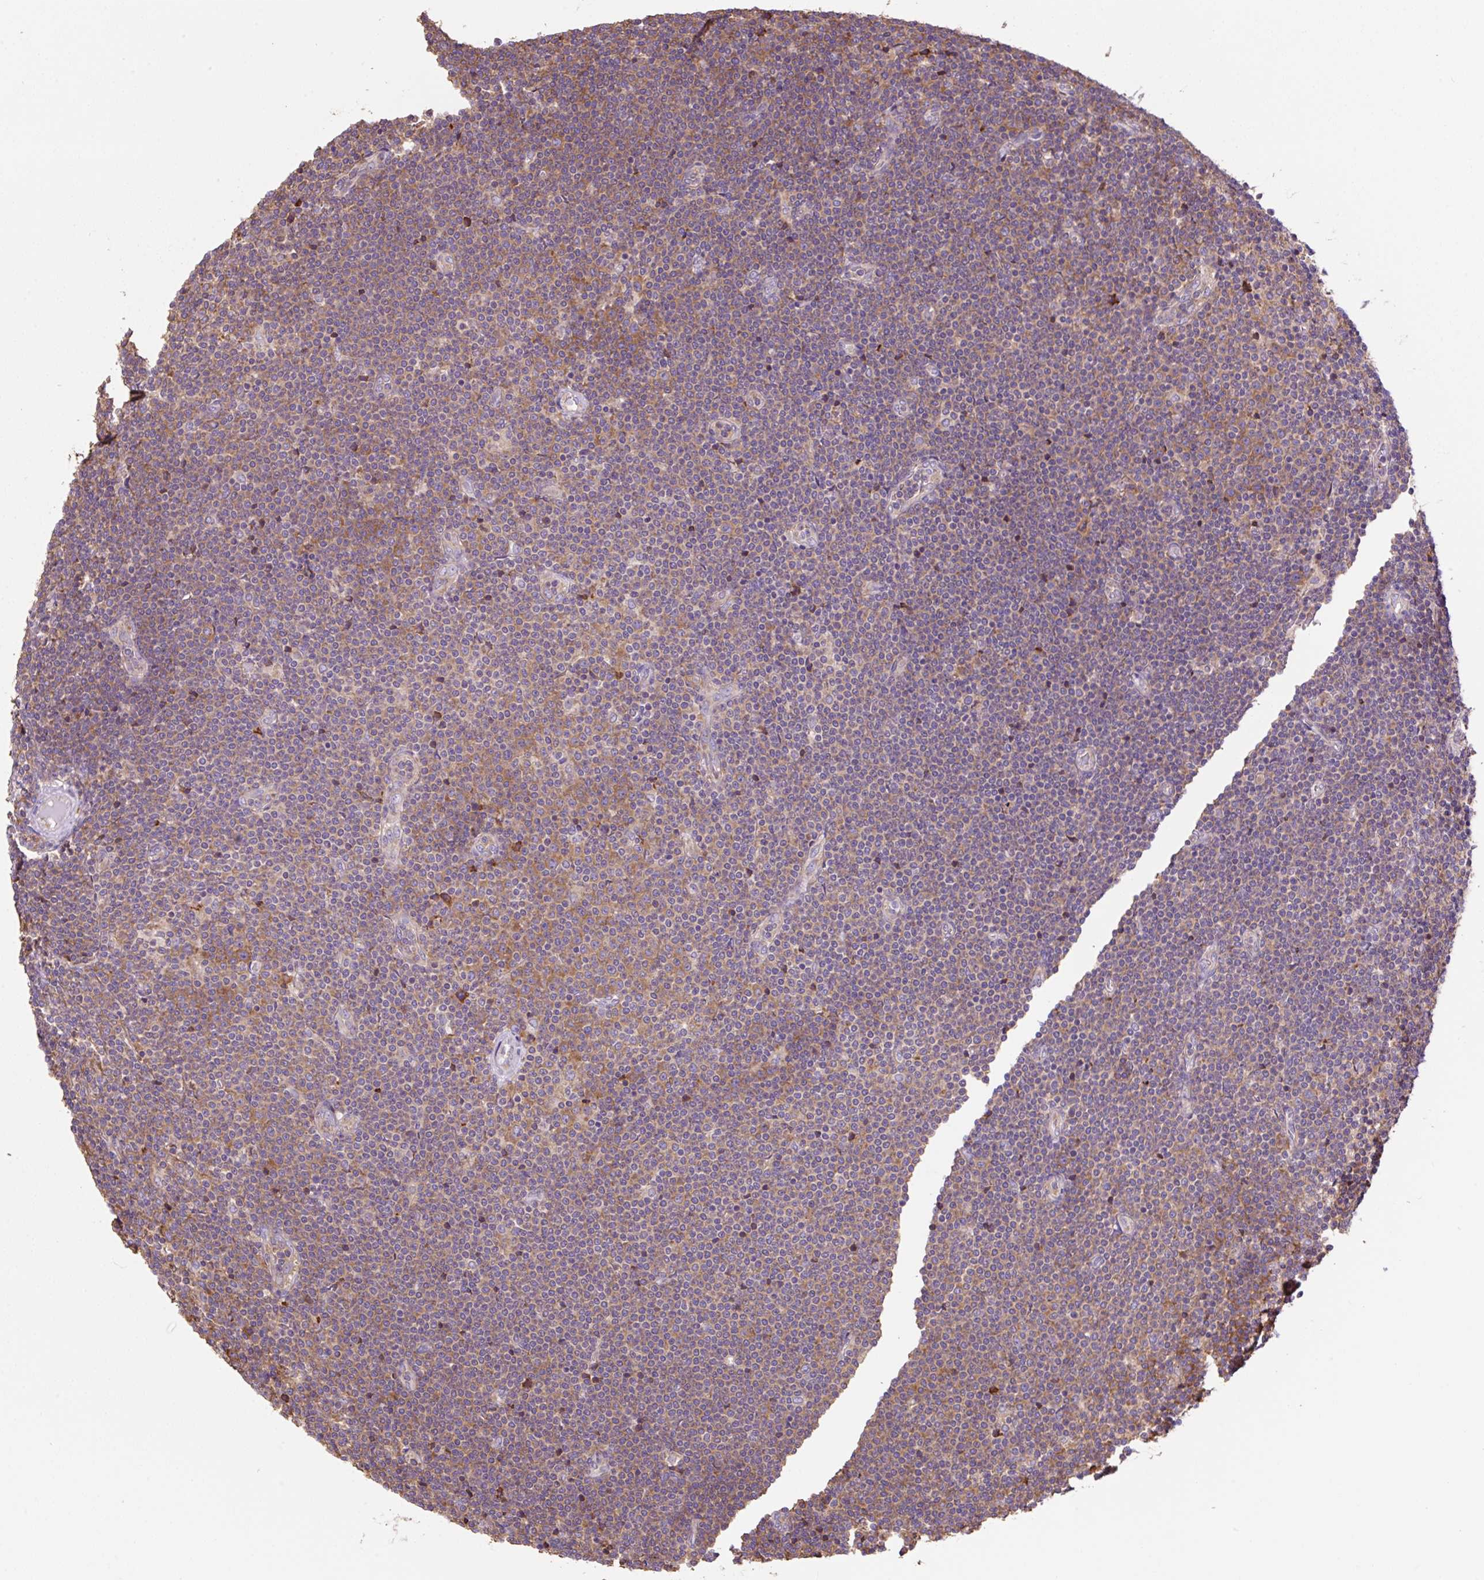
{"staining": {"intensity": "moderate", "quantity": "25%-75%", "location": "cytoplasmic/membranous"}, "tissue": "lymphoma", "cell_type": "Tumor cells", "image_type": "cancer", "snomed": [{"axis": "morphology", "description": "Malignant lymphoma, non-Hodgkin's type, Low grade"}, {"axis": "topography", "description": "Lymph node"}], "caption": "Malignant lymphoma, non-Hodgkin's type (low-grade) stained for a protein (brown) reveals moderate cytoplasmic/membranous positive expression in about 25%-75% of tumor cells.", "gene": "RPS23", "patient": {"sex": "male", "age": 48}}